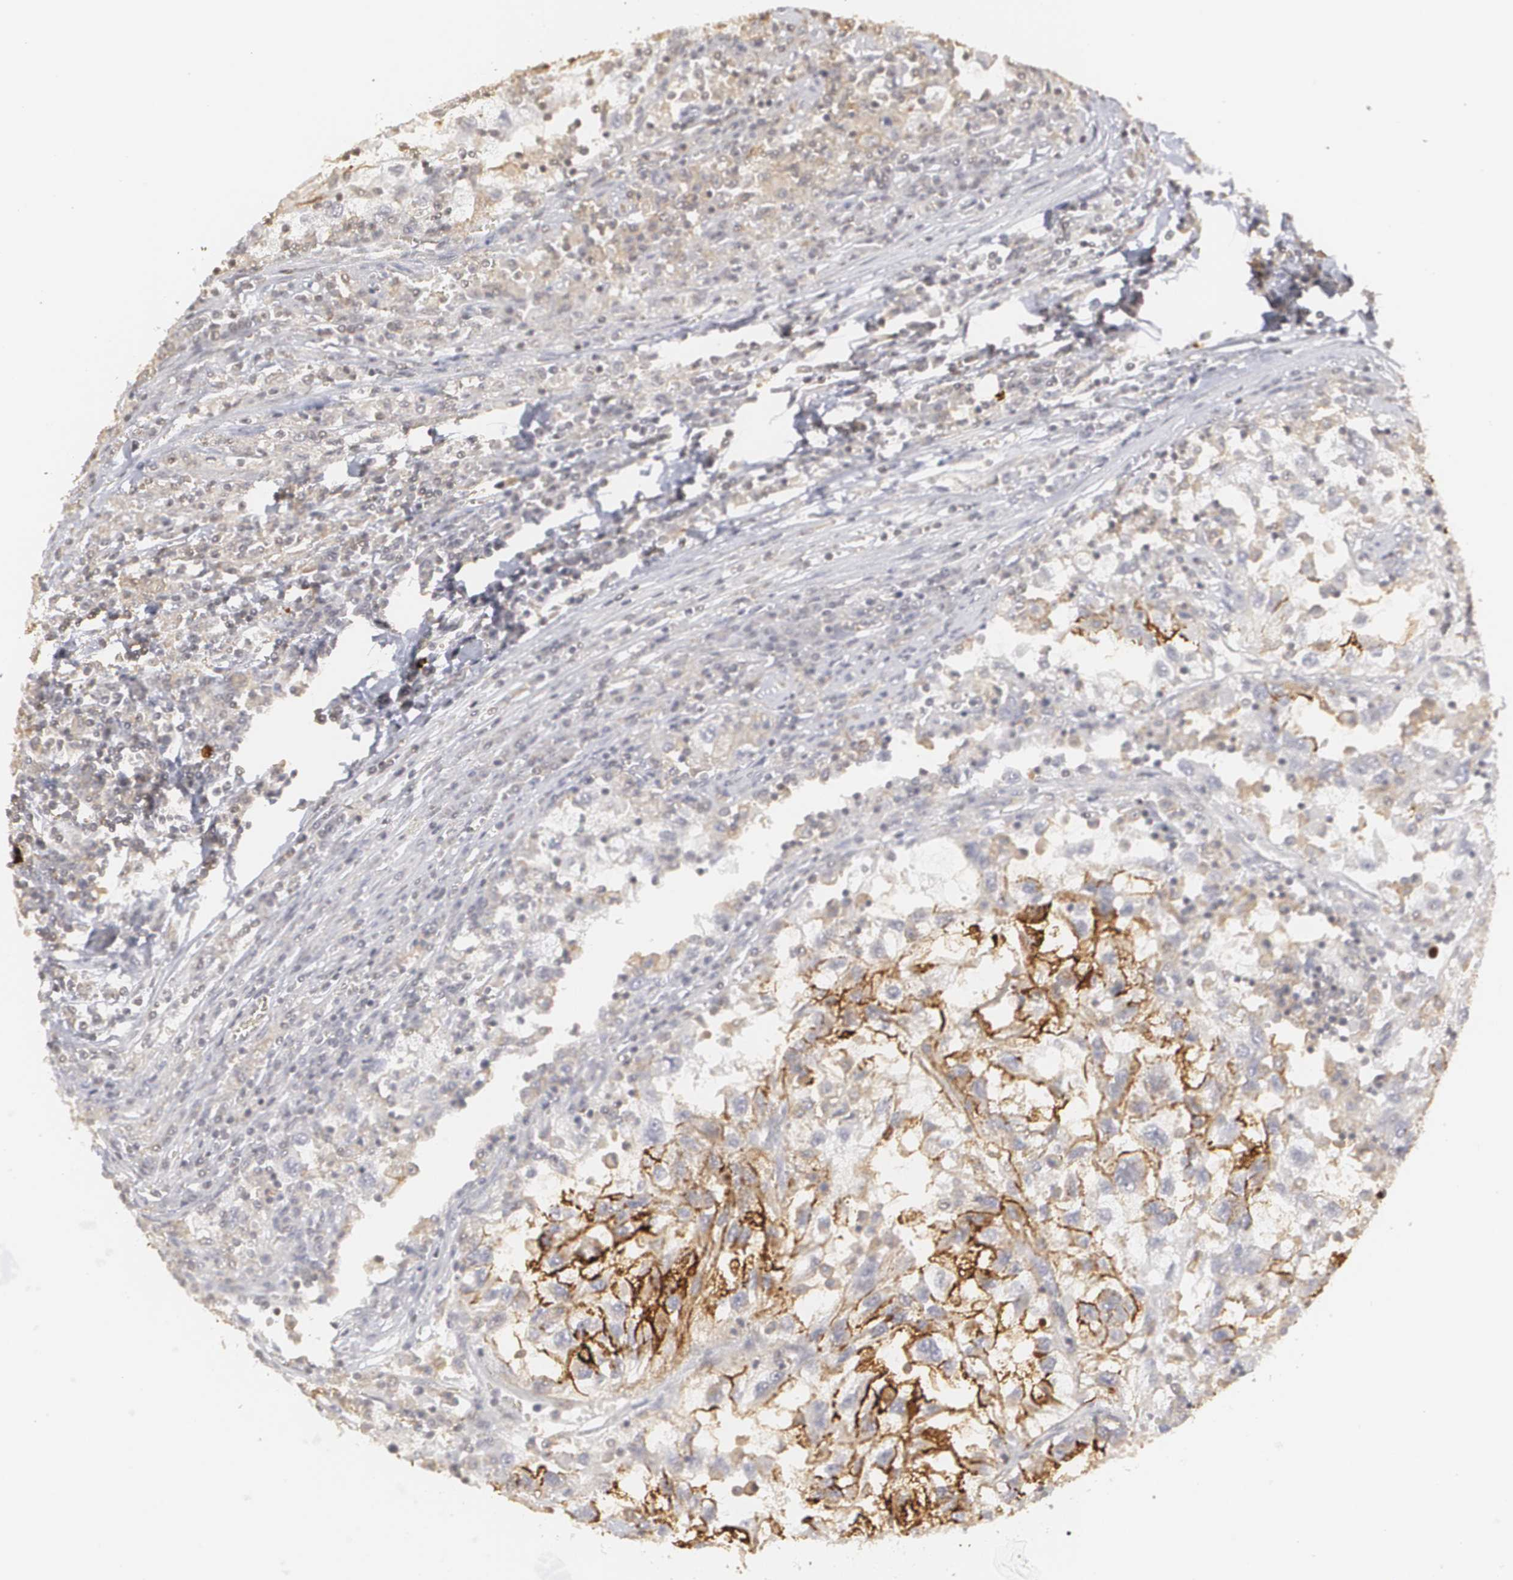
{"staining": {"intensity": "weak", "quantity": "<25%", "location": "cytoplasmic/membranous"}, "tissue": "renal cancer", "cell_type": "Tumor cells", "image_type": "cancer", "snomed": [{"axis": "morphology", "description": "Normal tissue, NOS"}, {"axis": "morphology", "description": "Adenocarcinoma, NOS"}, {"axis": "topography", "description": "Kidney"}], "caption": "There is no significant positivity in tumor cells of adenocarcinoma (renal).", "gene": "CLDN2", "patient": {"sex": "male", "age": 71}}